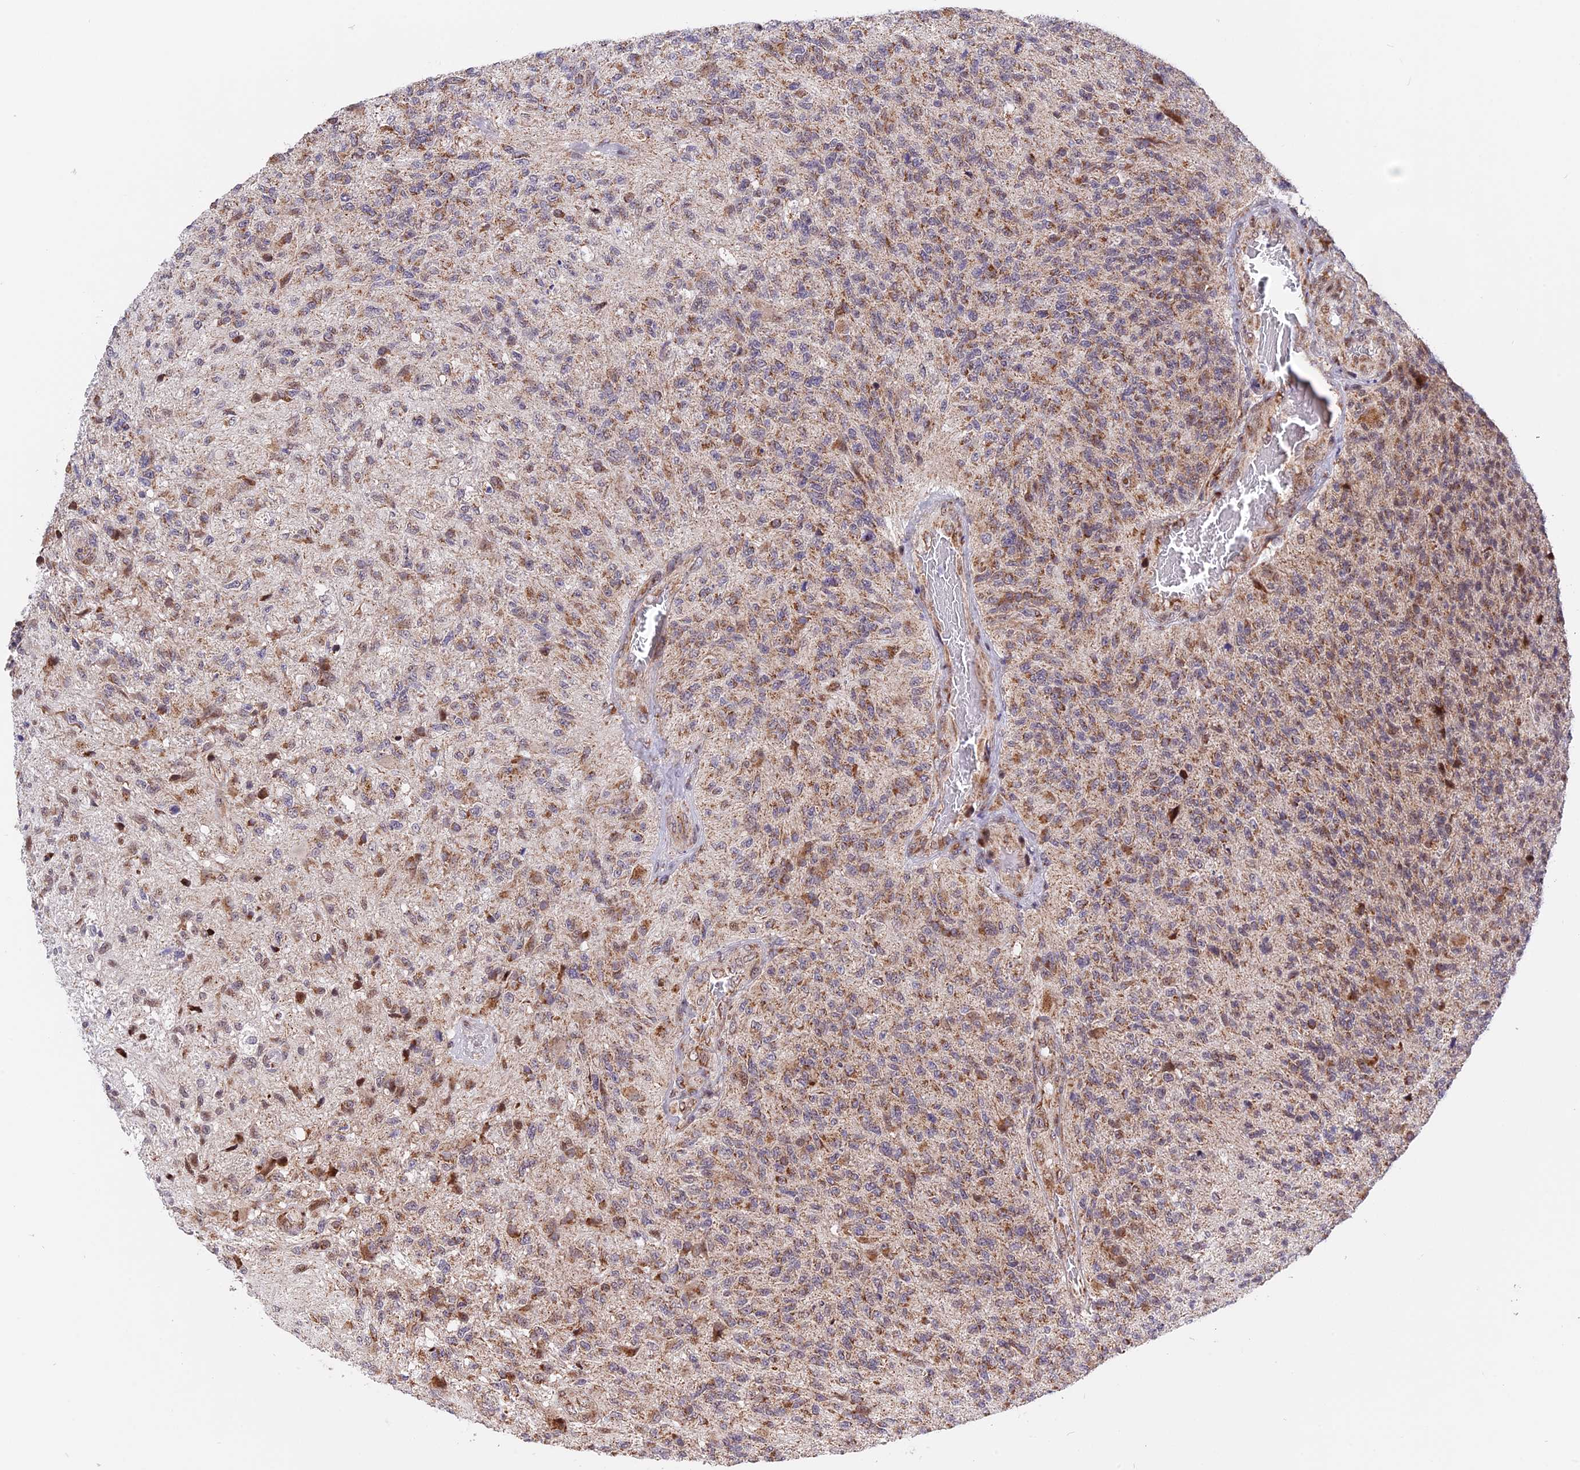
{"staining": {"intensity": "moderate", "quantity": ">75%", "location": "cytoplasmic/membranous"}, "tissue": "glioma", "cell_type": "Tumor cells", "image_type": "cancer", "snomed": [{"axis": "morphology", "description": "Glioma, malignant, High grade"}, {"axis": "topography", "description": "Brain"}], "caption": "Immunohistochemistry (IHC) micrograph of neoplastic tissue: human glioma stained using immunohistochemistry (IHC) reveals medium levels of moderate protein expression localized specifically in the cytoplasmic/membranous of tumor cells, appearing as a cytoplasmic/membranous brown color.", "gene": "FAM174C", "patient": {"sex": "male", "age": 56}}